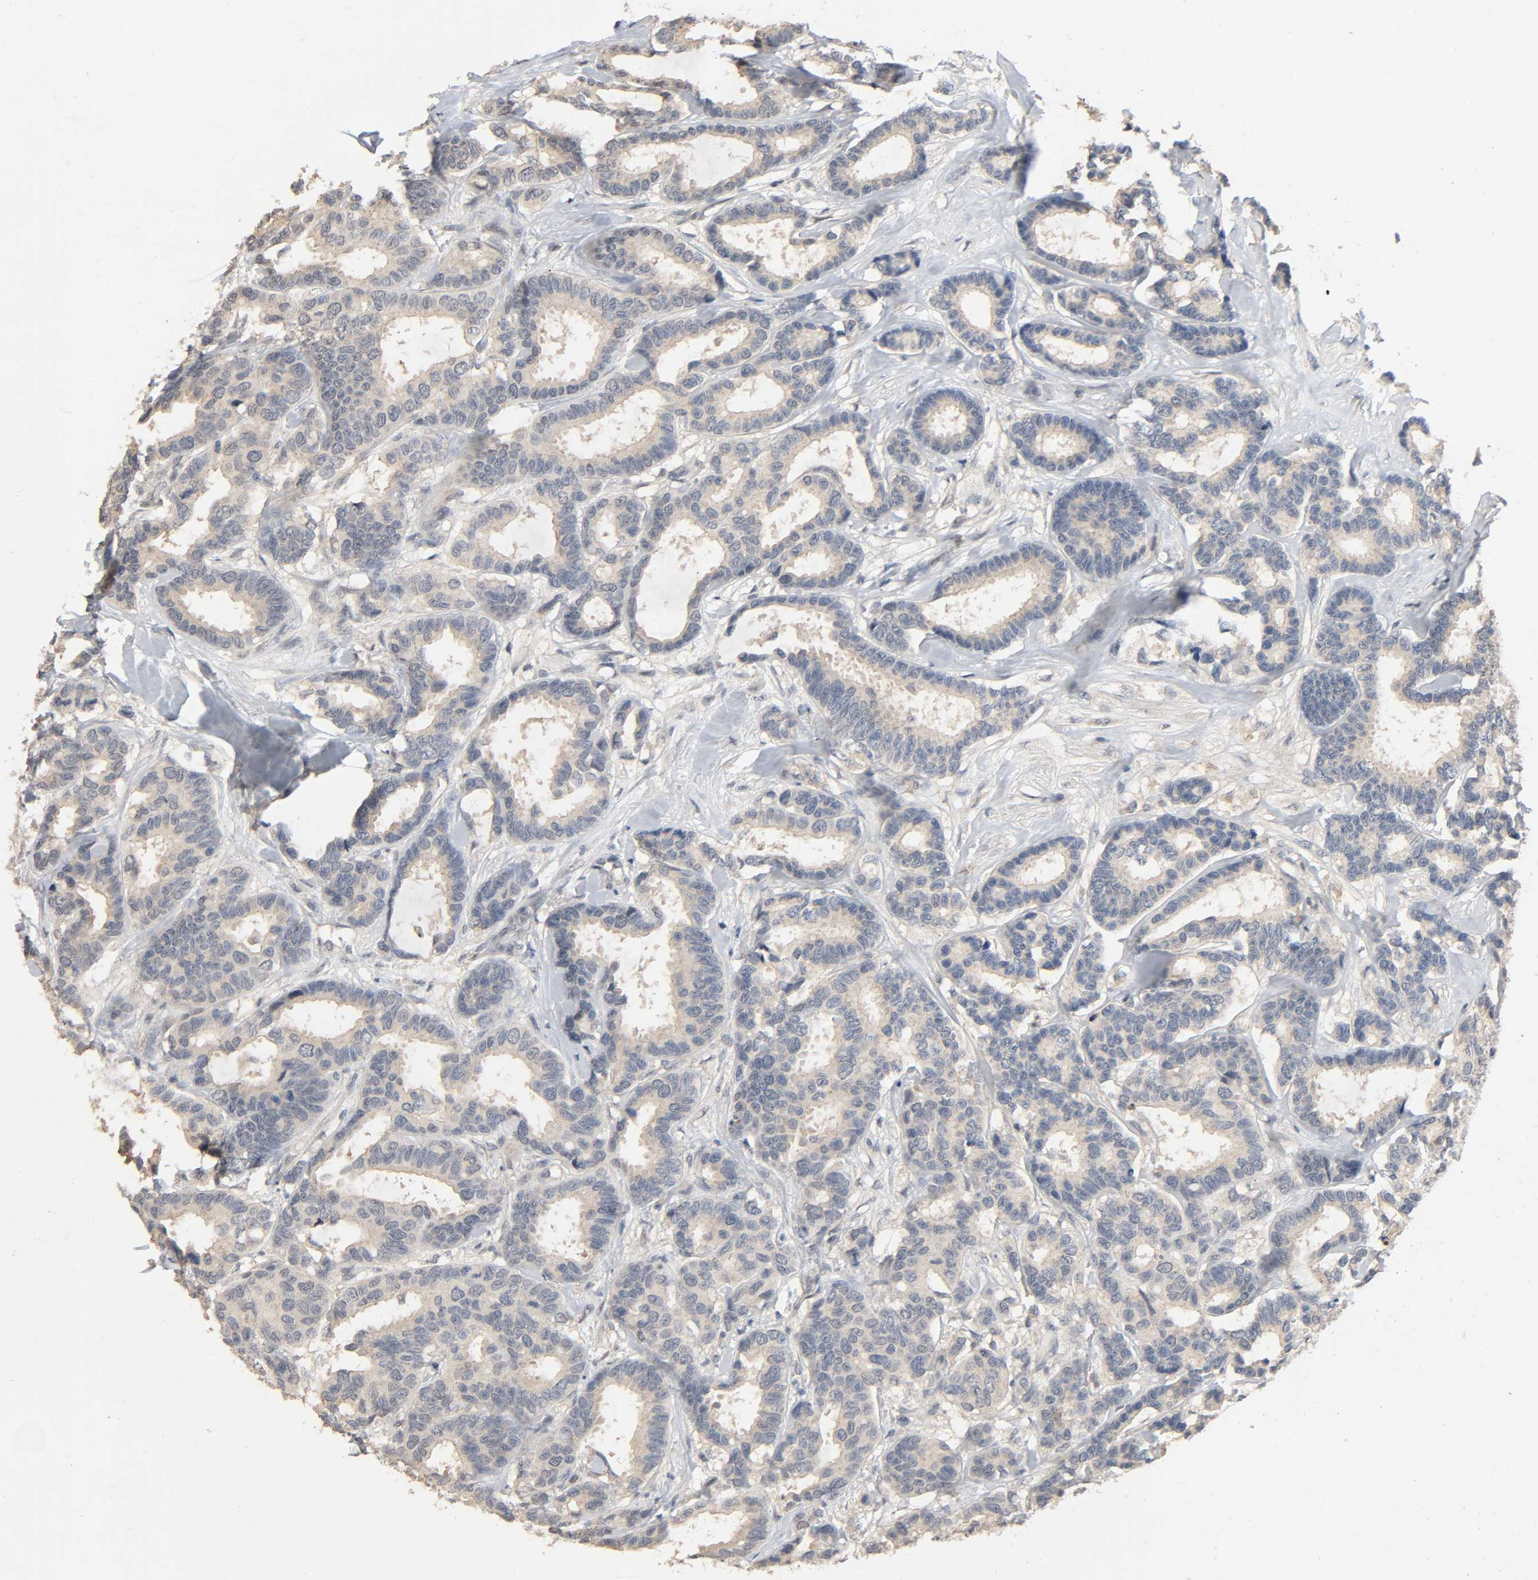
{"staining": {"intensity": "weak", "quantity": "<25%", "location": "cytoplasmic/membranous"}, "tissue": "breast cancer", "cell_type": "Tumor cells", "image_type": "cancer", "snomed": [{"axis": "morphology", "description": "Duct carcinoma"}, {"axis": "topography", "description": "Breast"}], "caption": "Immunohistochemistry micrograph of neoplastic tissue: human breast infiltrating ductal carcinoma stained with DAB (3,3'-diaminobenzidine) shows no significant protein expression in tumor cells.", "gene": "MAGEA8", "patient": {"sex": "female", "age": 87}}